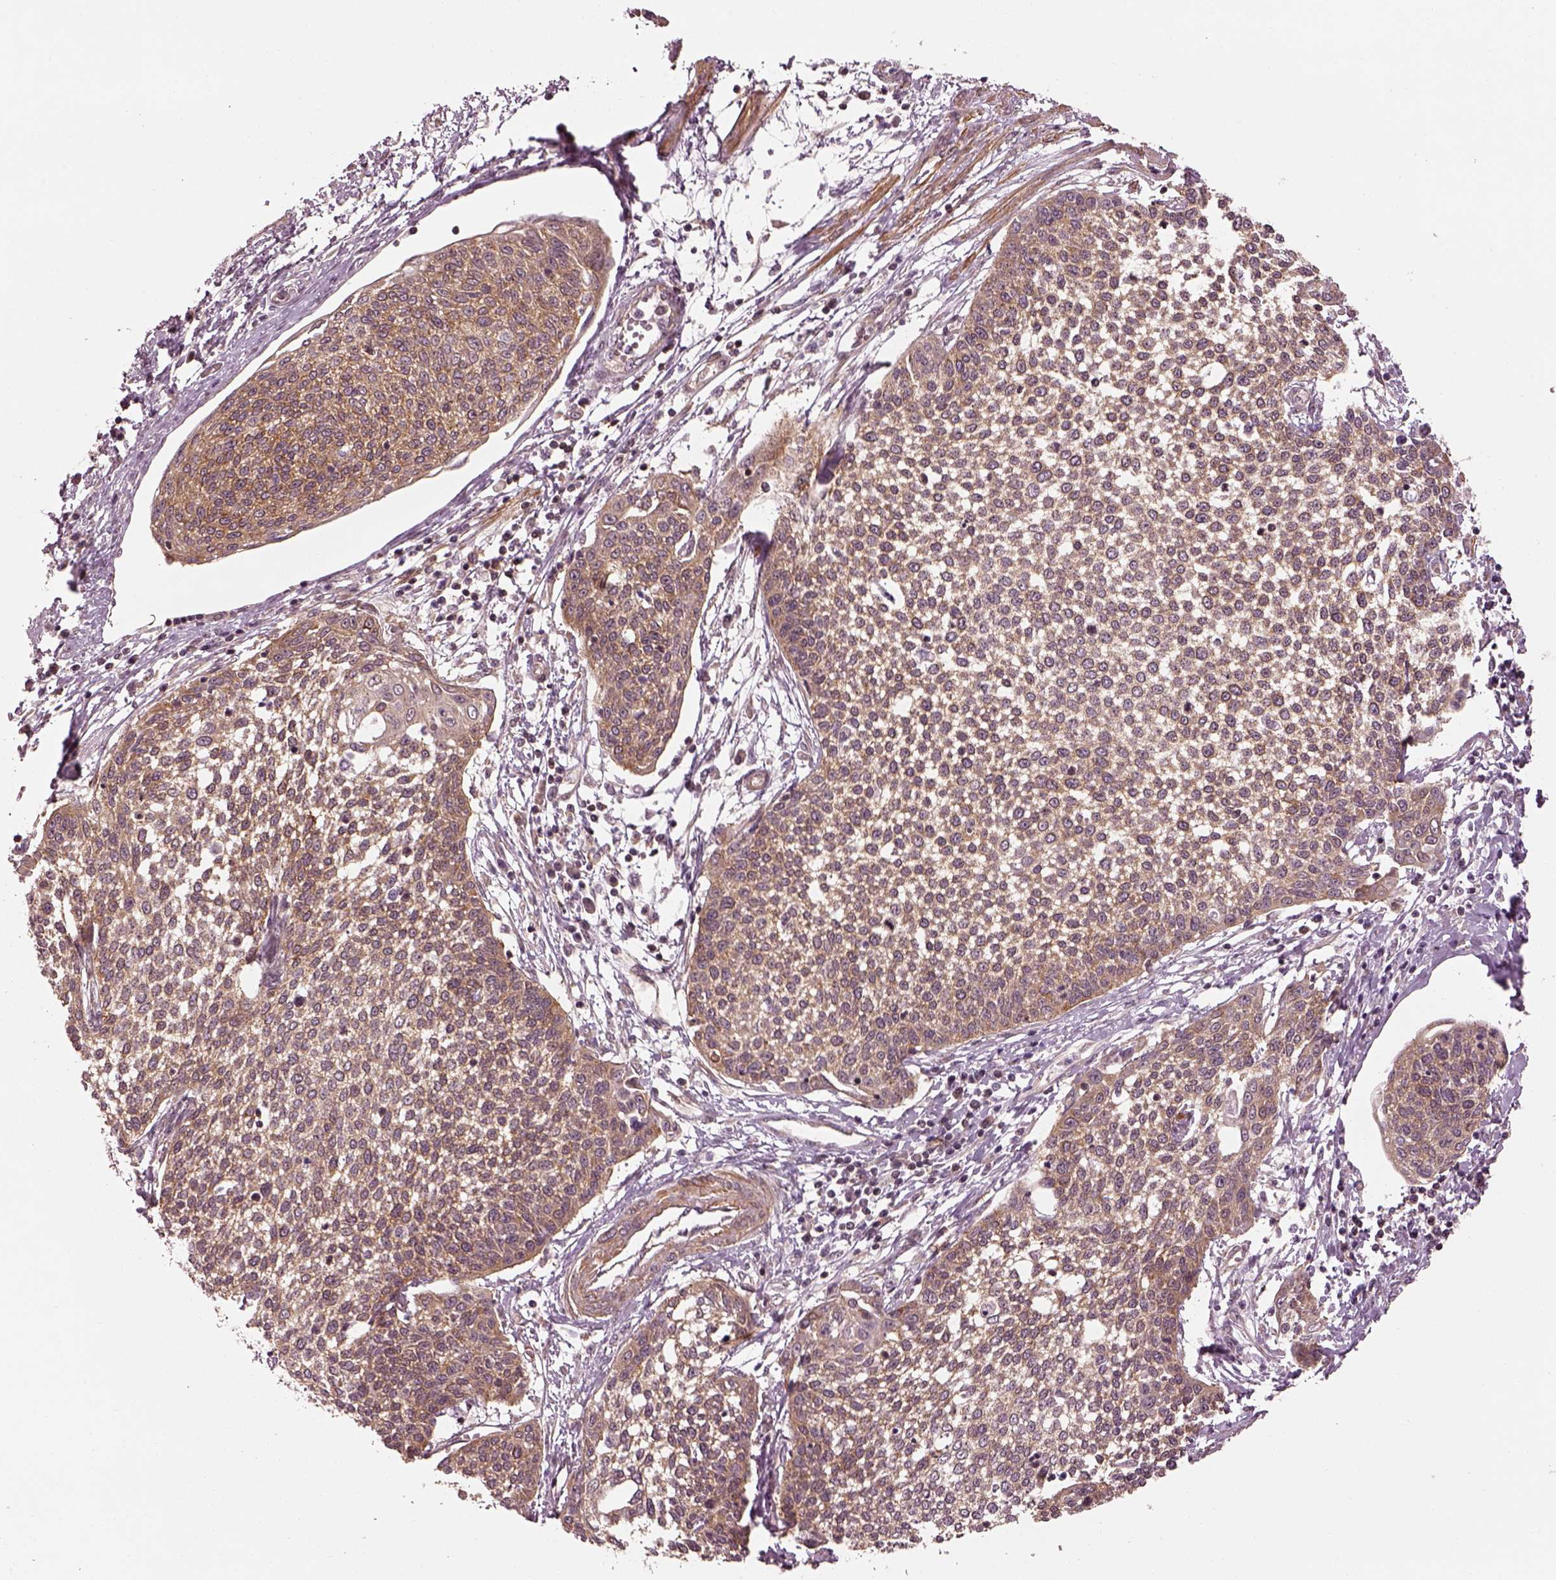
{"staining": {"intensity": "weak", "quantity": ">75%", "location": "cytoplasmic/membranous"}, "tissue": "cervical cancer", "cell_type": "Tumor cells", "image_type": "cancer", "snomed": [{"axis": "morphology", "description": "Squamous cell carcinoma, NOS"}, {"axis": "topography", "description": "Cervix"}], "caption": "Immunohistochemical staining of cervical squamous cell carcinoma displays low levels of weak cytoplasmic/membranous protein positivity in about >75% of tumor cells. (Brightfield microscopy of DAB IHC at high magnification).", "gene": "LSM14A", "patient": {"sex": "female", "age": 34}}